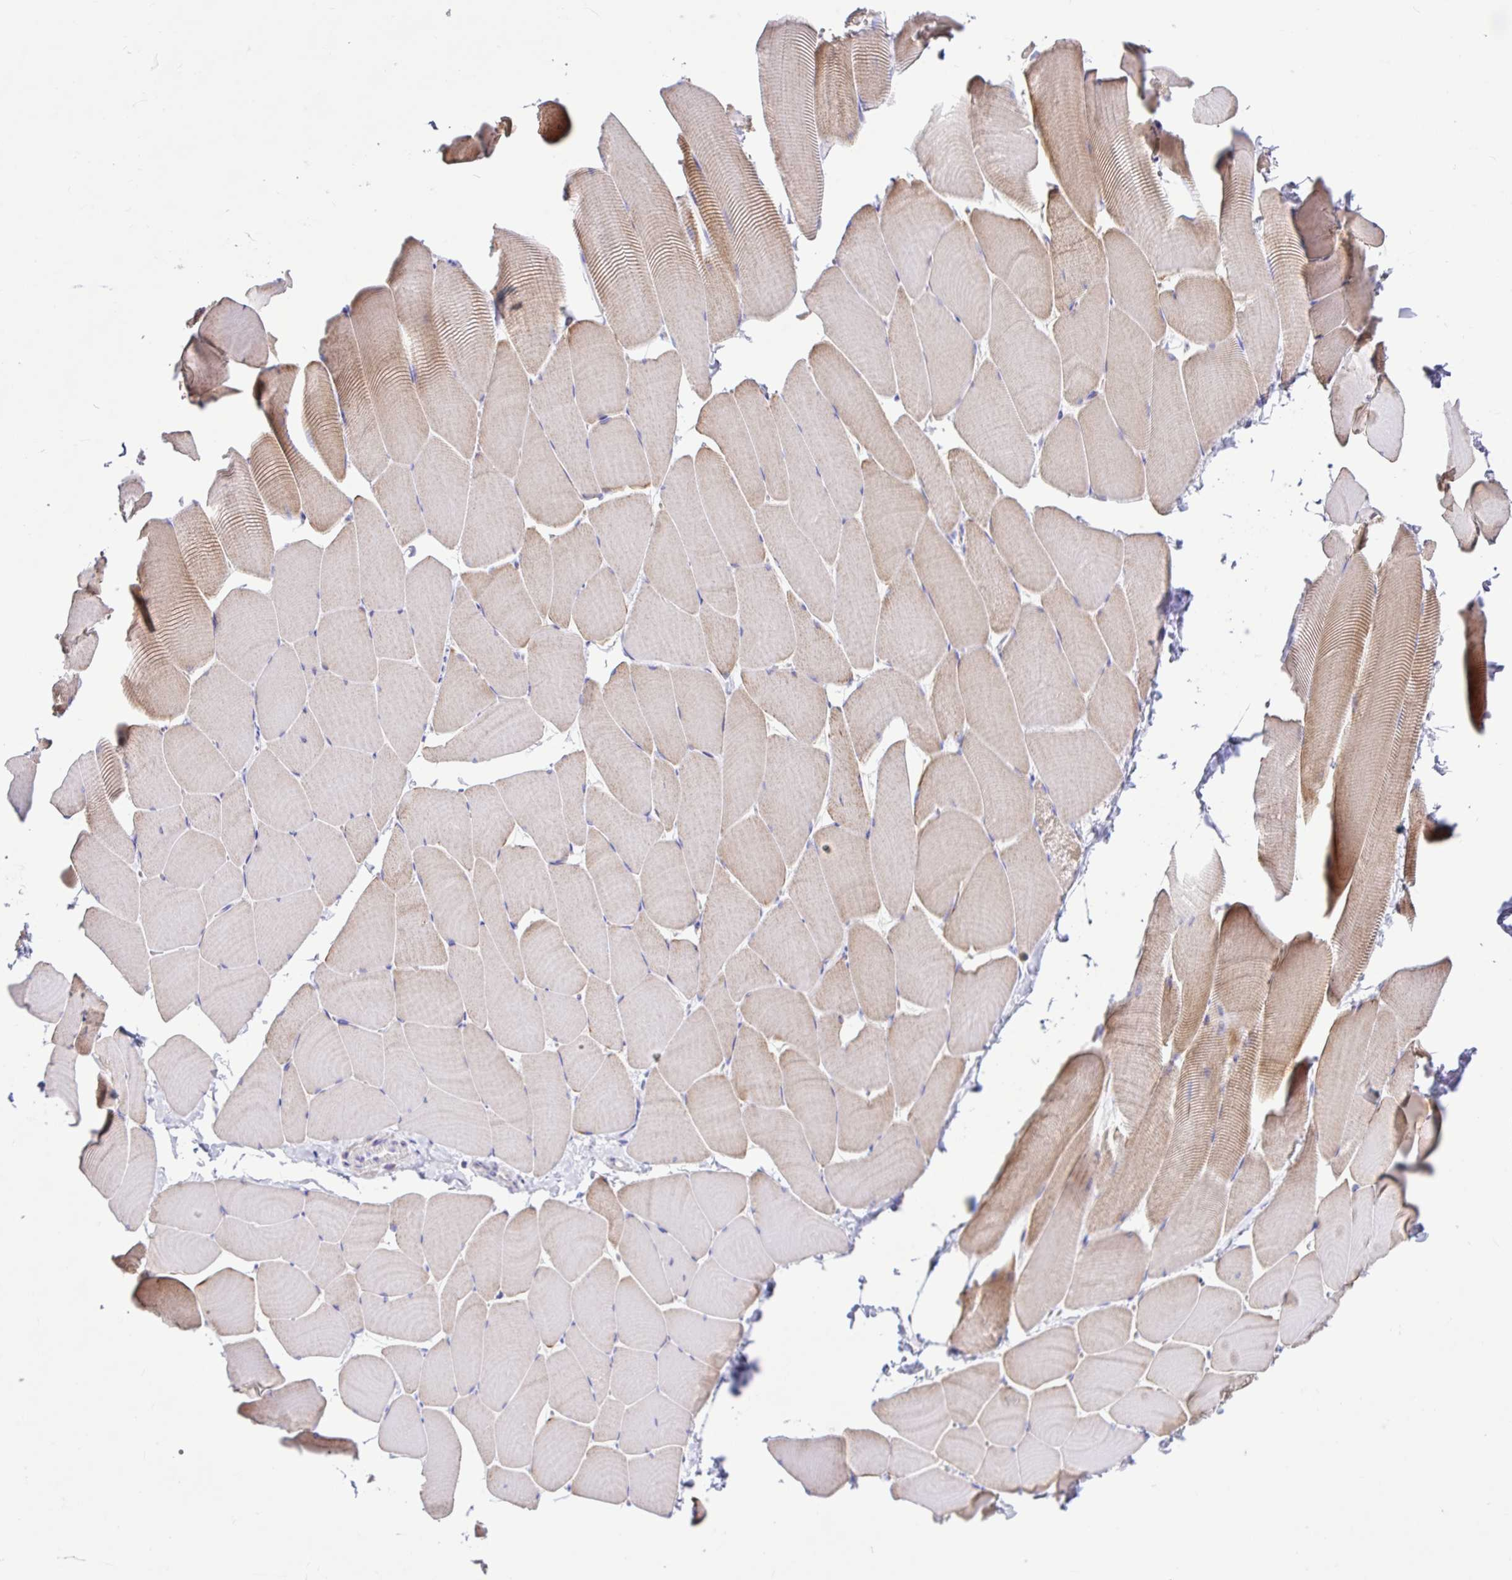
{"staining": {"intensity": "weak", "quantity": "<25%", "location": "cytoplasmic/membranous"}, "tissue": "skeletal muscle", "cell_type": "Myocytes", "image_type": "normal", "snomed": [{"axis": "morphology", "description": "Normal tissue, NOS"}, {"axis": "topography", "description": "Skeletal muscle"}], "caption": "An immunohistochemistry image of normal skeletal muscle is shown. There is no staining in myocytes of skeletal muscle. The staining is performed using DAB (3,3'-diaminobenzidine) brown chromogen with nuclei counter-stained in using hematoxylin.", "gene": "NDUFS2", "patient": {"sex": "male", "age": 25}}